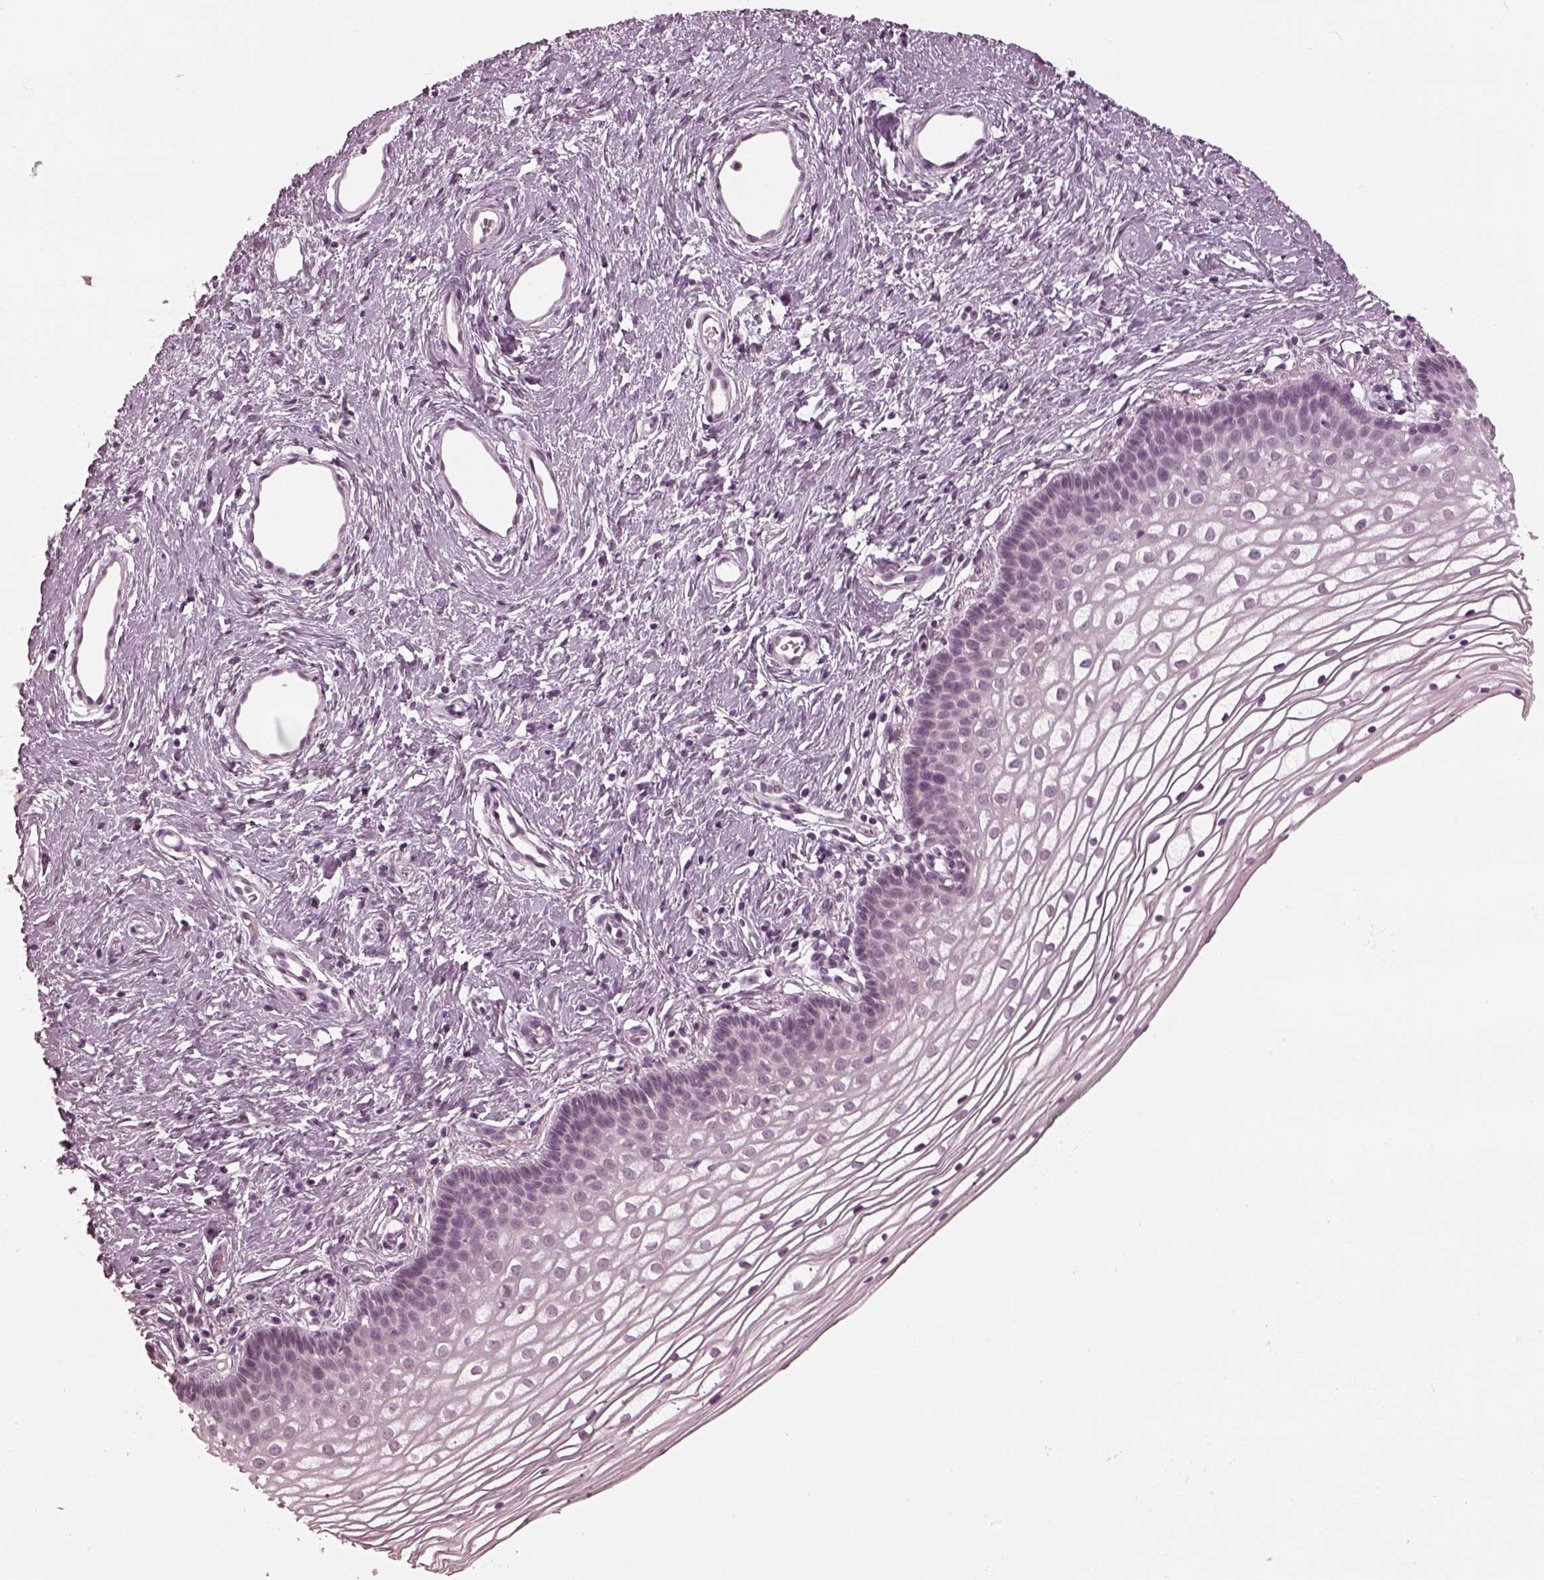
{"staining": {"intensity": "negative", "quantity": "none", "location": "none"}, "tissue": "vagina", "cell_type": "Squamous epithelial cells", "image_type": "normal", "snomed": [{"axis": "morphology", "description": "Normal tissue, NOS"}, {"axis": "topography", "description": "Vagina"}], "caption": "Vagina stained for a protein using immunohistochemistry (IHC) displays no staining squamous epithelial cells.", "gene": "CCDC170", "patient": {"sex": "female", "age": 36}}